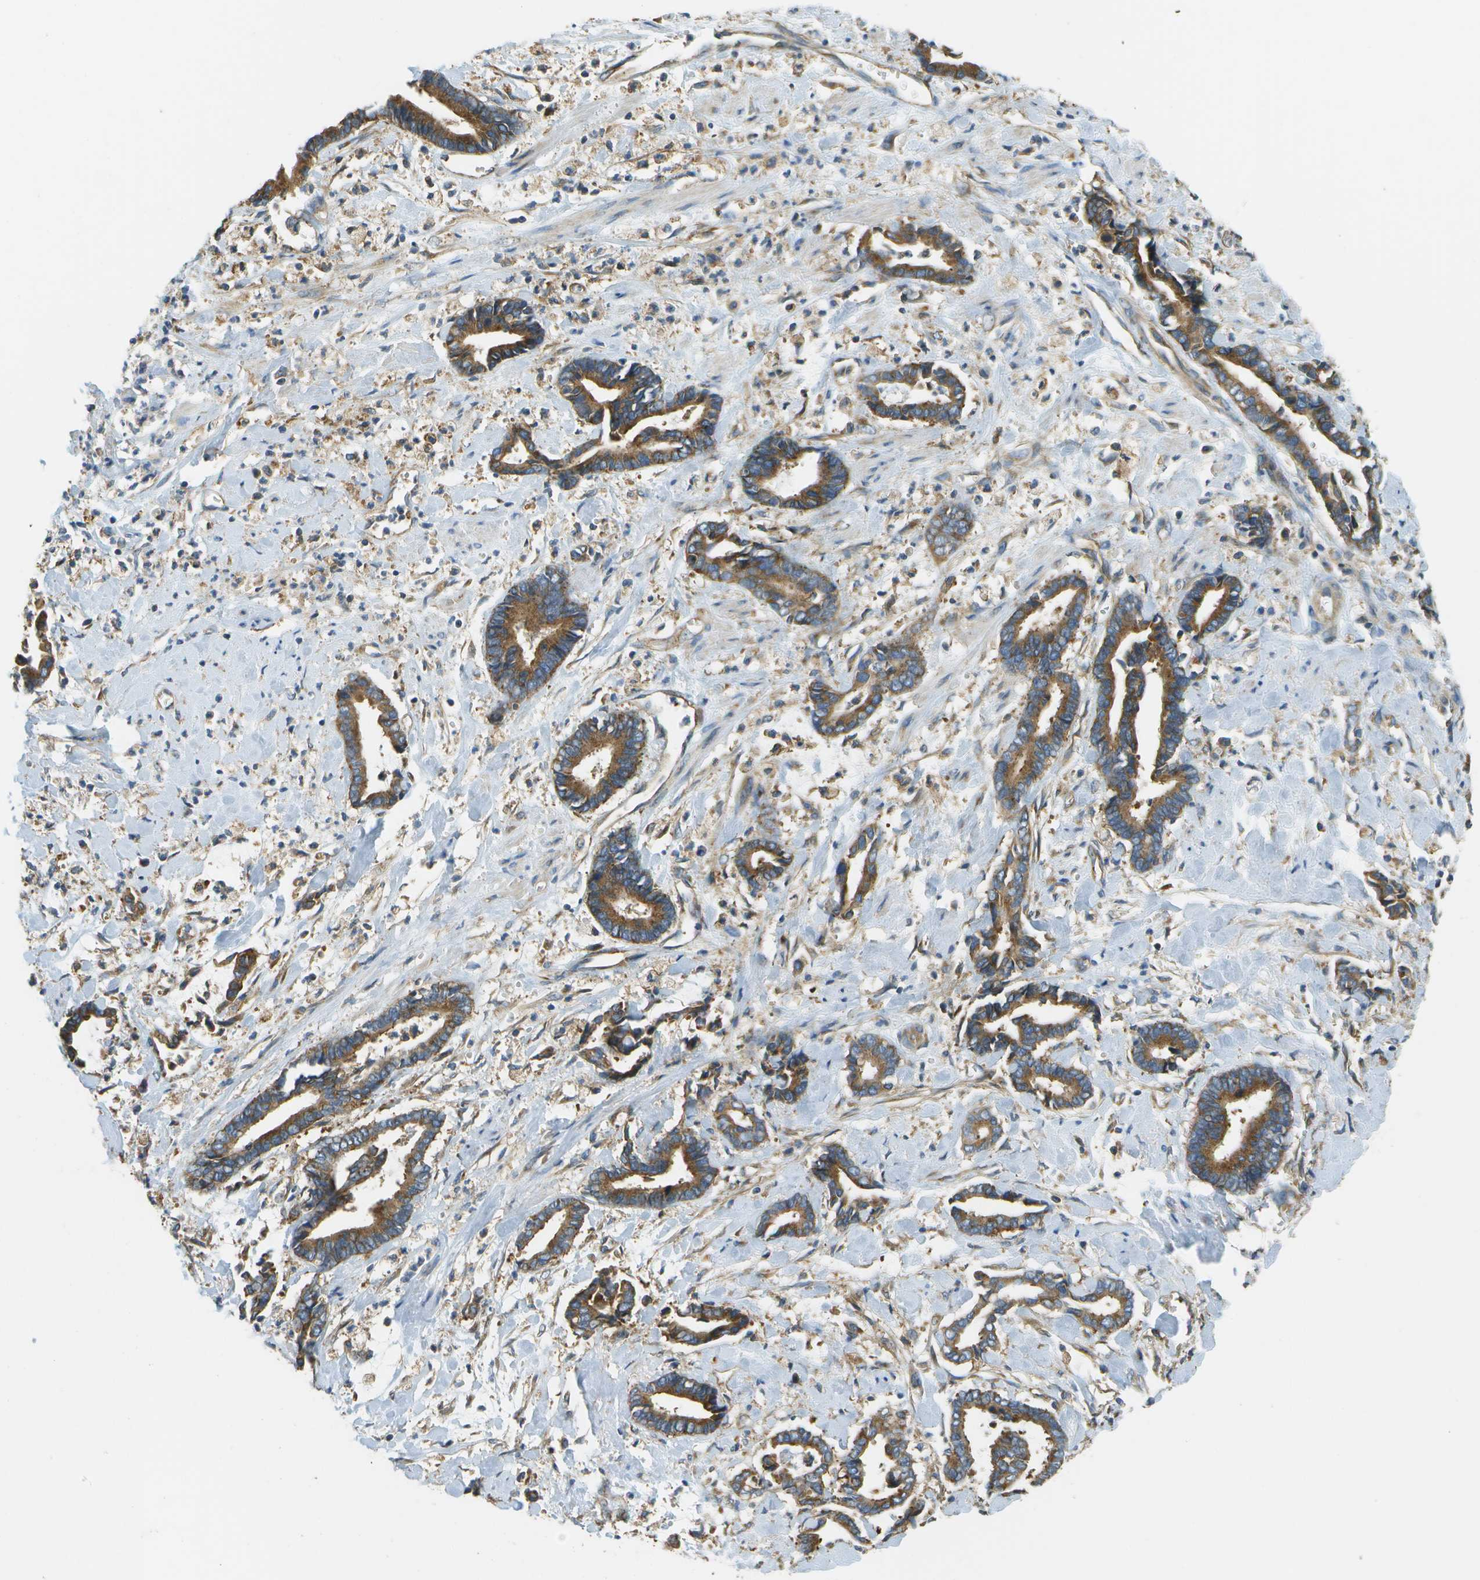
{"staining": {"intensity": "strong", "quantity": ">75%", "location": "cytoplasmic/membranous"}, "tissue": "cervical cancer", "cell_type": "Tumor cells", "image_type": "cancer", "snomed": [{"axis": "morphology", "description": "Adenocarcinoma, NOS"}, {"axis": "topography", "description": "Cervix"}], "caption": "Strong cytoplasmic/membranous protein positivity is seen in approximately >75% of tumor cells in cervical cancer (adenocarcinoma). (IHC, brightfield microscopy, high magnification).", "gene": "CLTC", "patient": {"sex": "female", "age": 44}}